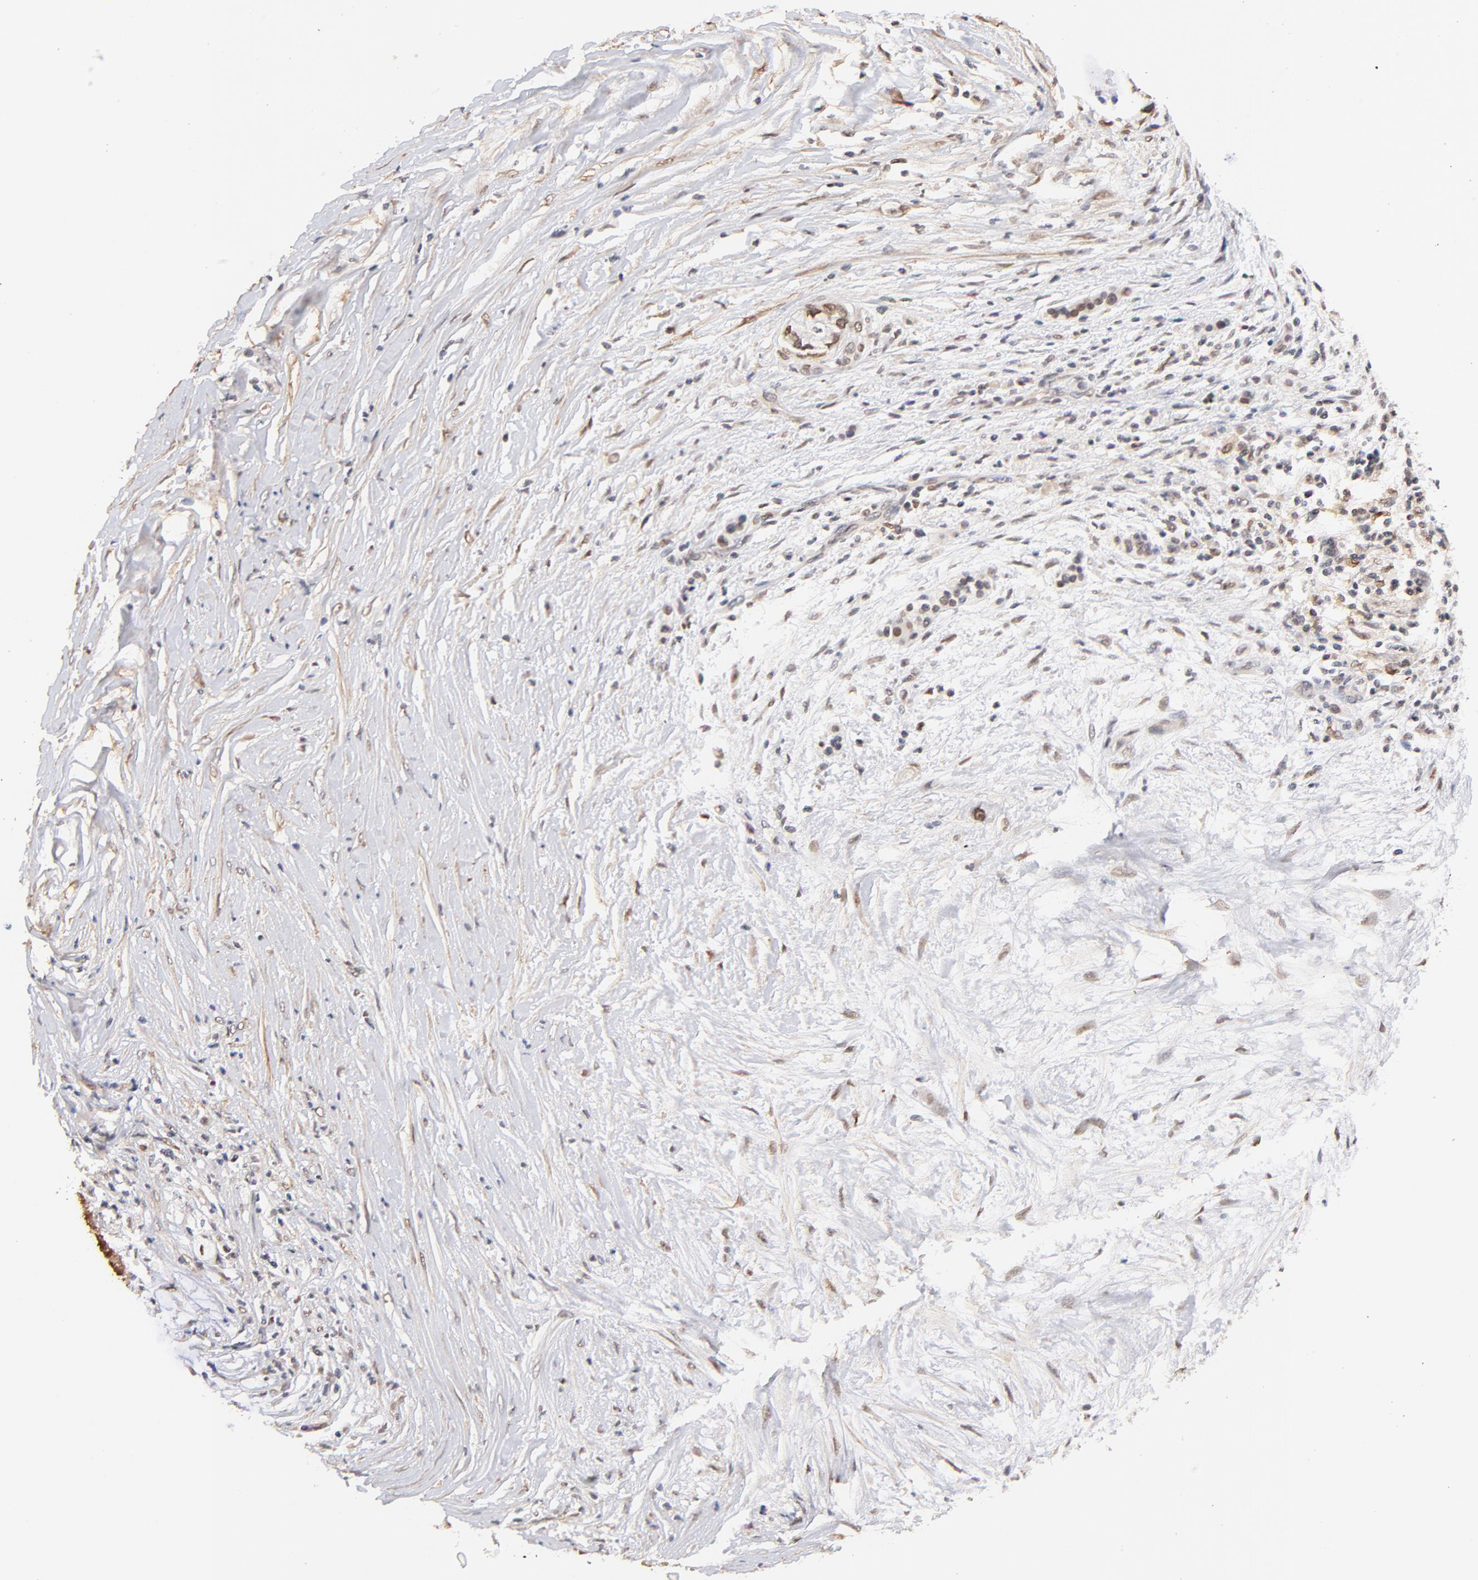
{"staining": {"intensity": "weak", "quantity": "25%-75%", "location": "cytoplasmic/membranous,nuclear"}, "tissue": "pancreatic cancer", "cell_type": "Tumor cells", "image_type": "cancer", "snomed": [{"axis": "morphology", "description": "Adenocarcinoma, NOS"}, {"axis": "topography", "description": "Pancreas"}], "caption": "This micrograph reveals adenocarcinoma (pancreatic) stained with IHC to label a protein in brown. The cytoplasmic/membranous and nuclear of tumor cells show weak positivity for the protein. Nuclei are counter-stained blue.", "gene": "ZFP92", "patient": {"sex": "female", "age": 59}}